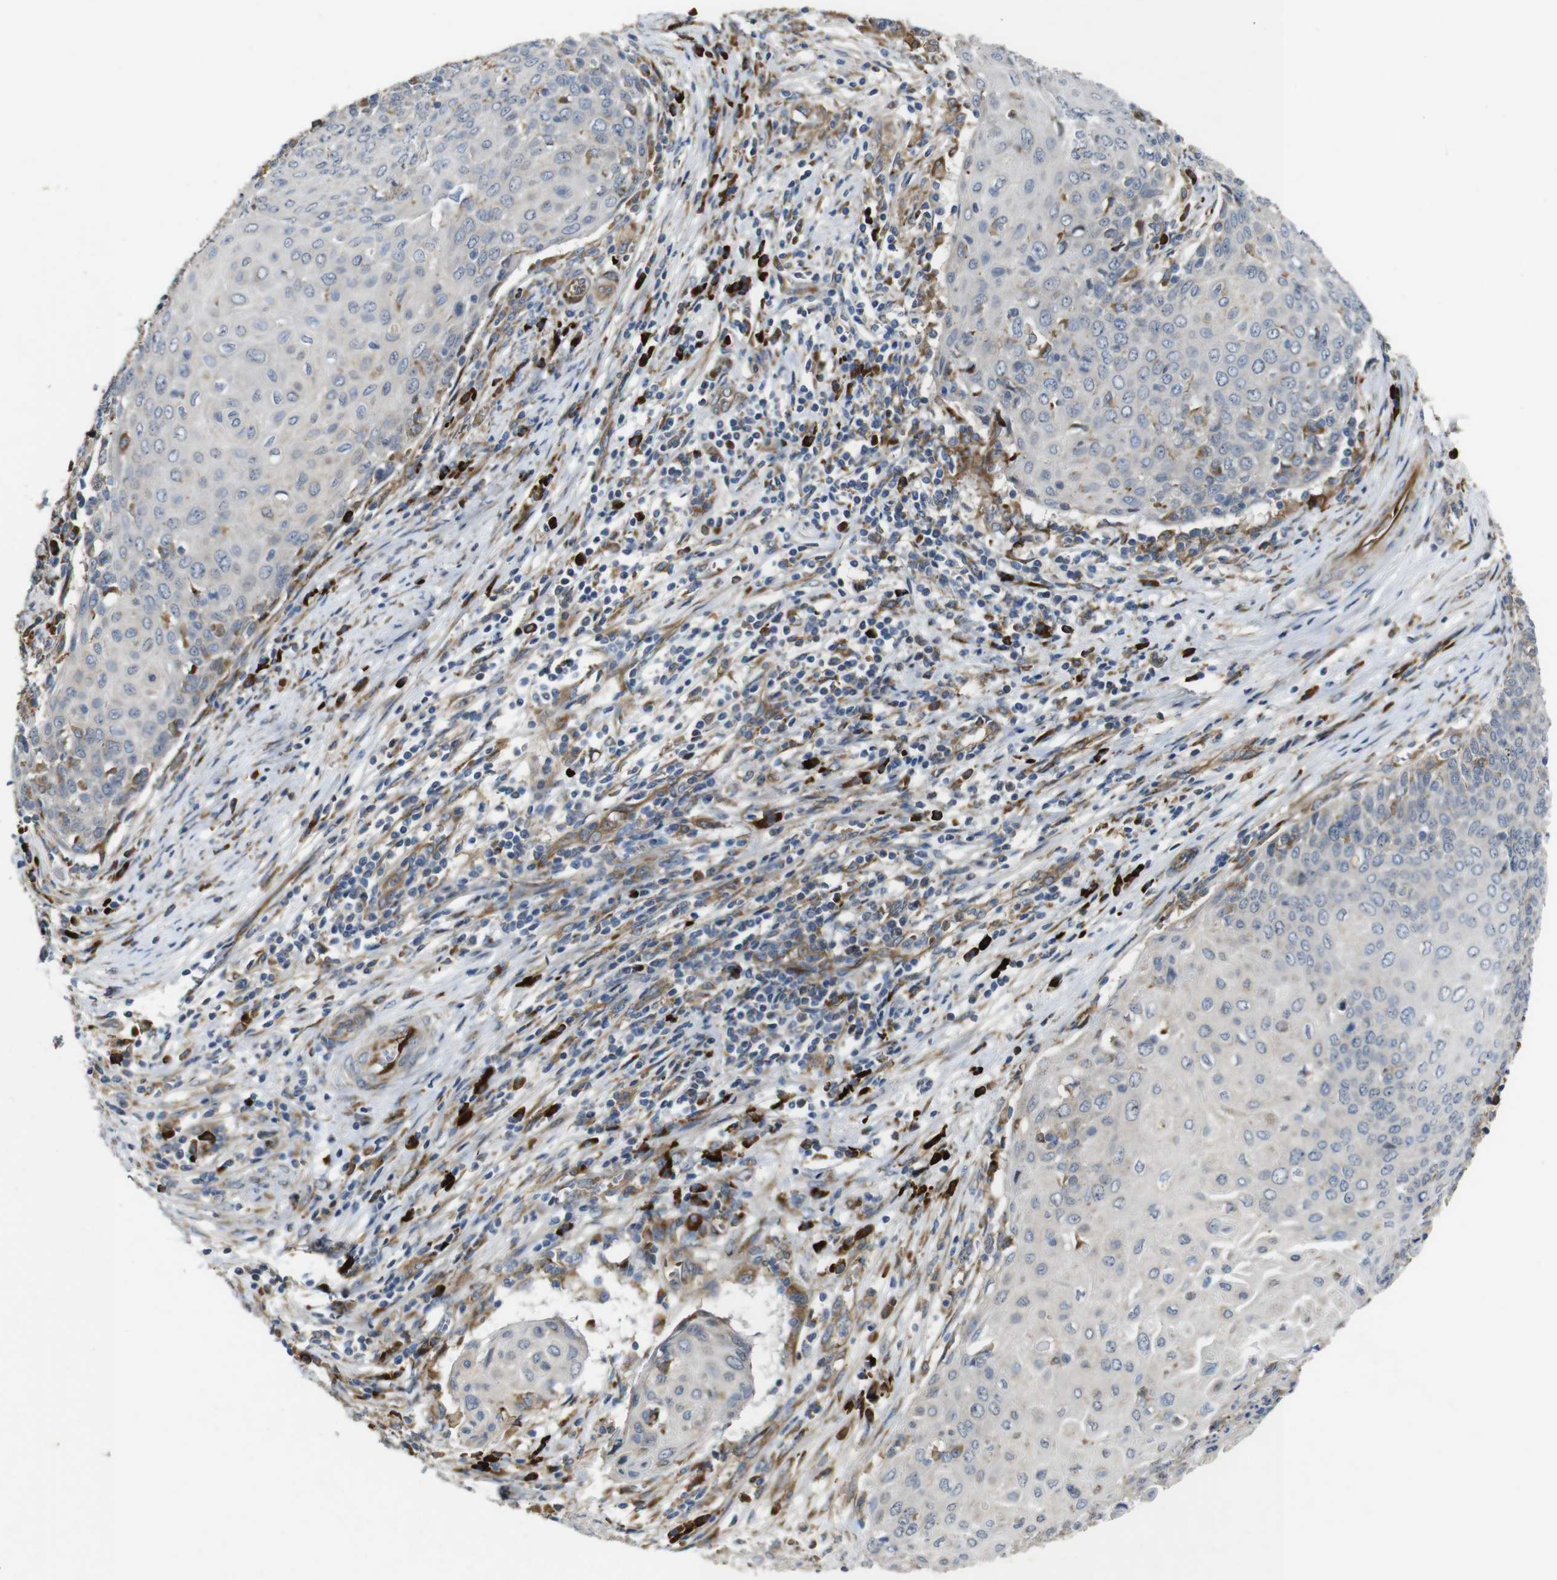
{"staining": {"intensity": "moderate", "quantity": "<25%", "location": "cytoplasmic/membranous"}, "tissue": "cervical cancer", "cell_type": "Tumor cells", "image_type": "cancer", "snomed": [{"axis": "morphology", "description": "Squamous cell carcinoma, NOS"}, {"axis": "topography", "description": "Cervix"}], "caption": "Cervical squamous cell carcinoma stained for a protein (brown) demonstrates moderate cytoplasmic/membranous positive positivity in about <25% of tumor cells.", "gene": "UBE2G2", "patient": {"sex": "female", "age": 39}}